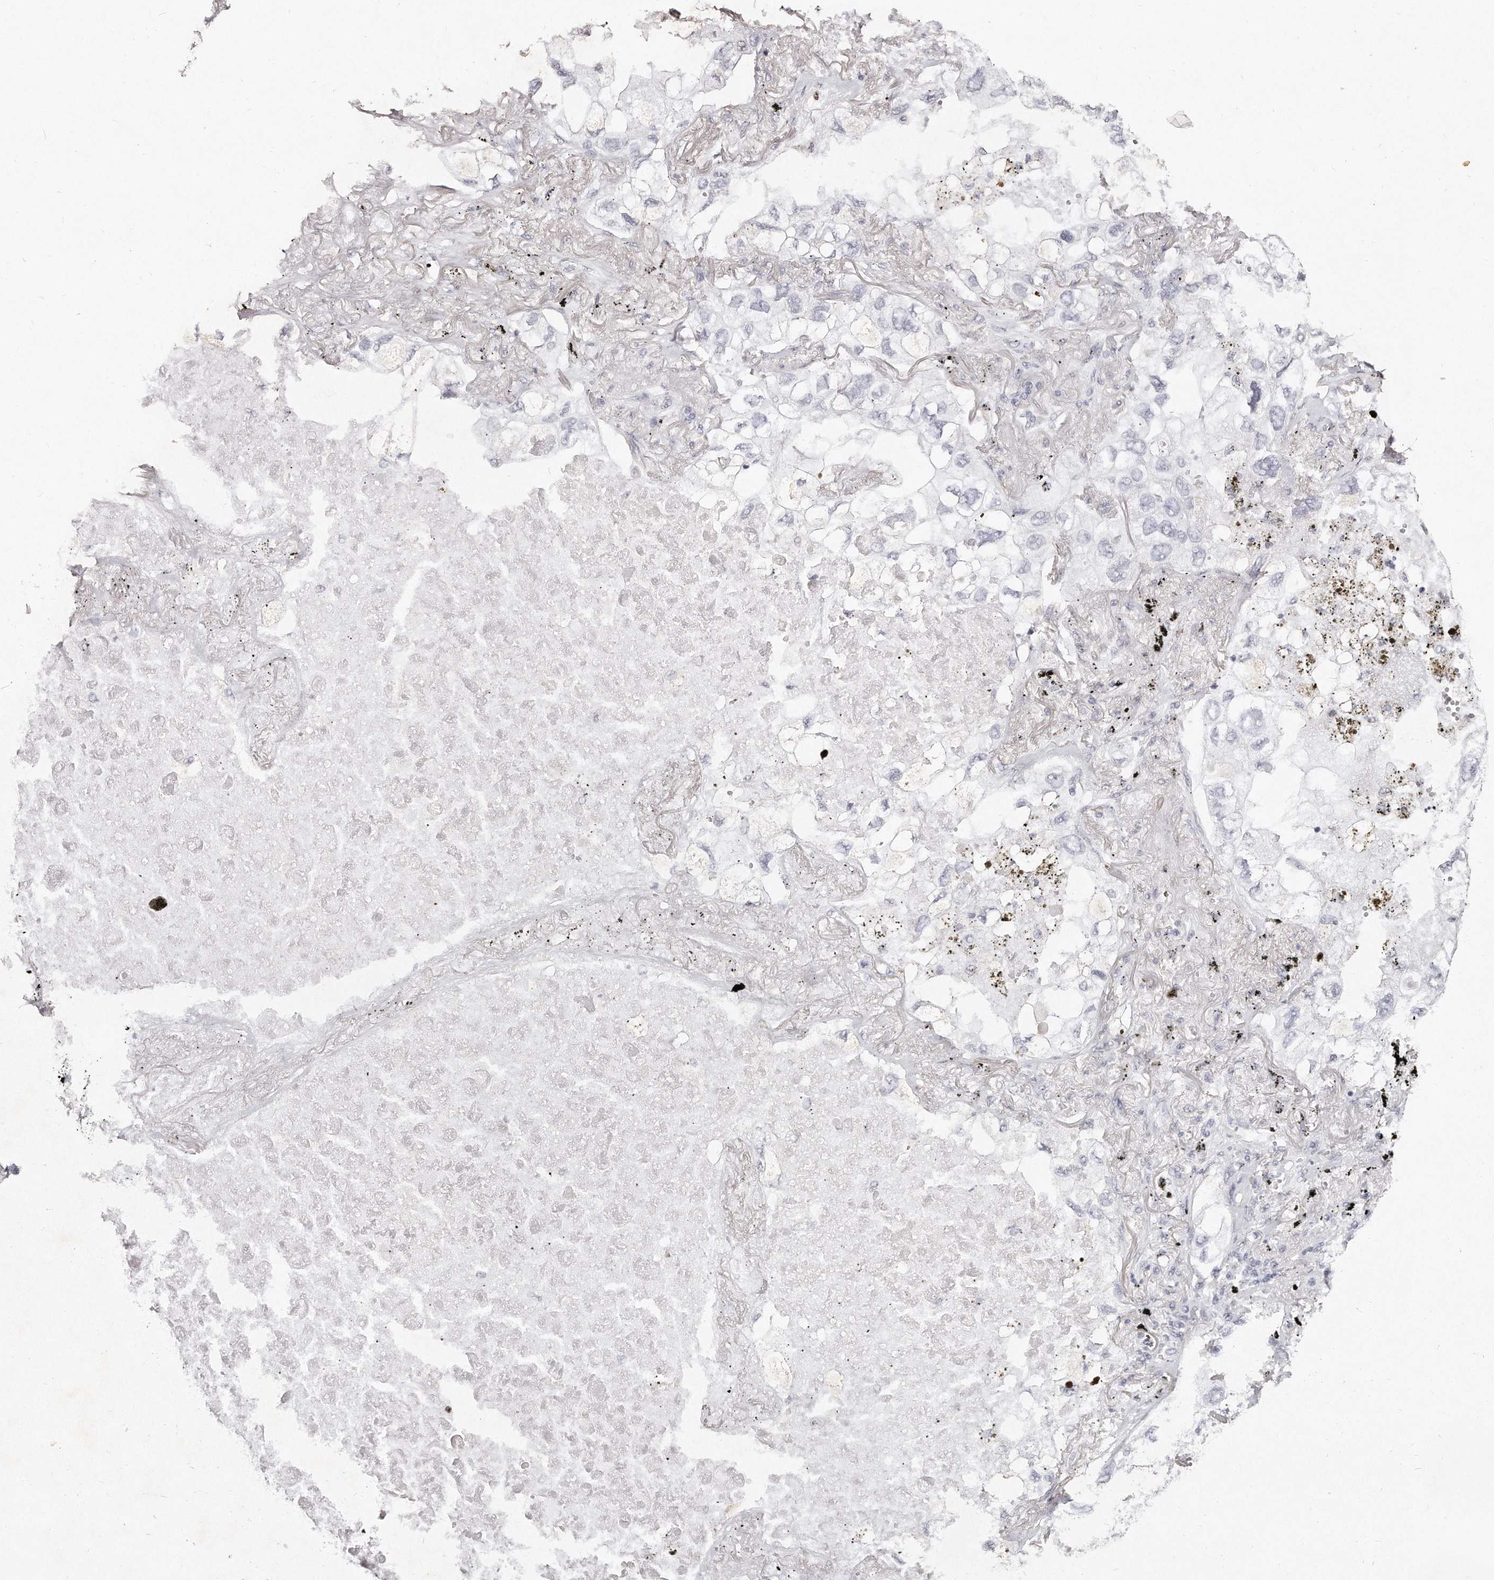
{"staining": {"intensity": "negative", "quantity": "none", "location": "none"}, "tissue": "lung cancer", "cell_type": "Tumor cells", "image_type": "cancer", "snomed": [{"axis": "morphology", "description": "Adenocarcinoma, NOS"}, {"axis": "topography", "description": "Lung"}], "caption": "Tumor cells show no significant staining in lung adenocarcinoma.", "gene": "LMOD1", "patient": {"sex": "male", "age": 65}}